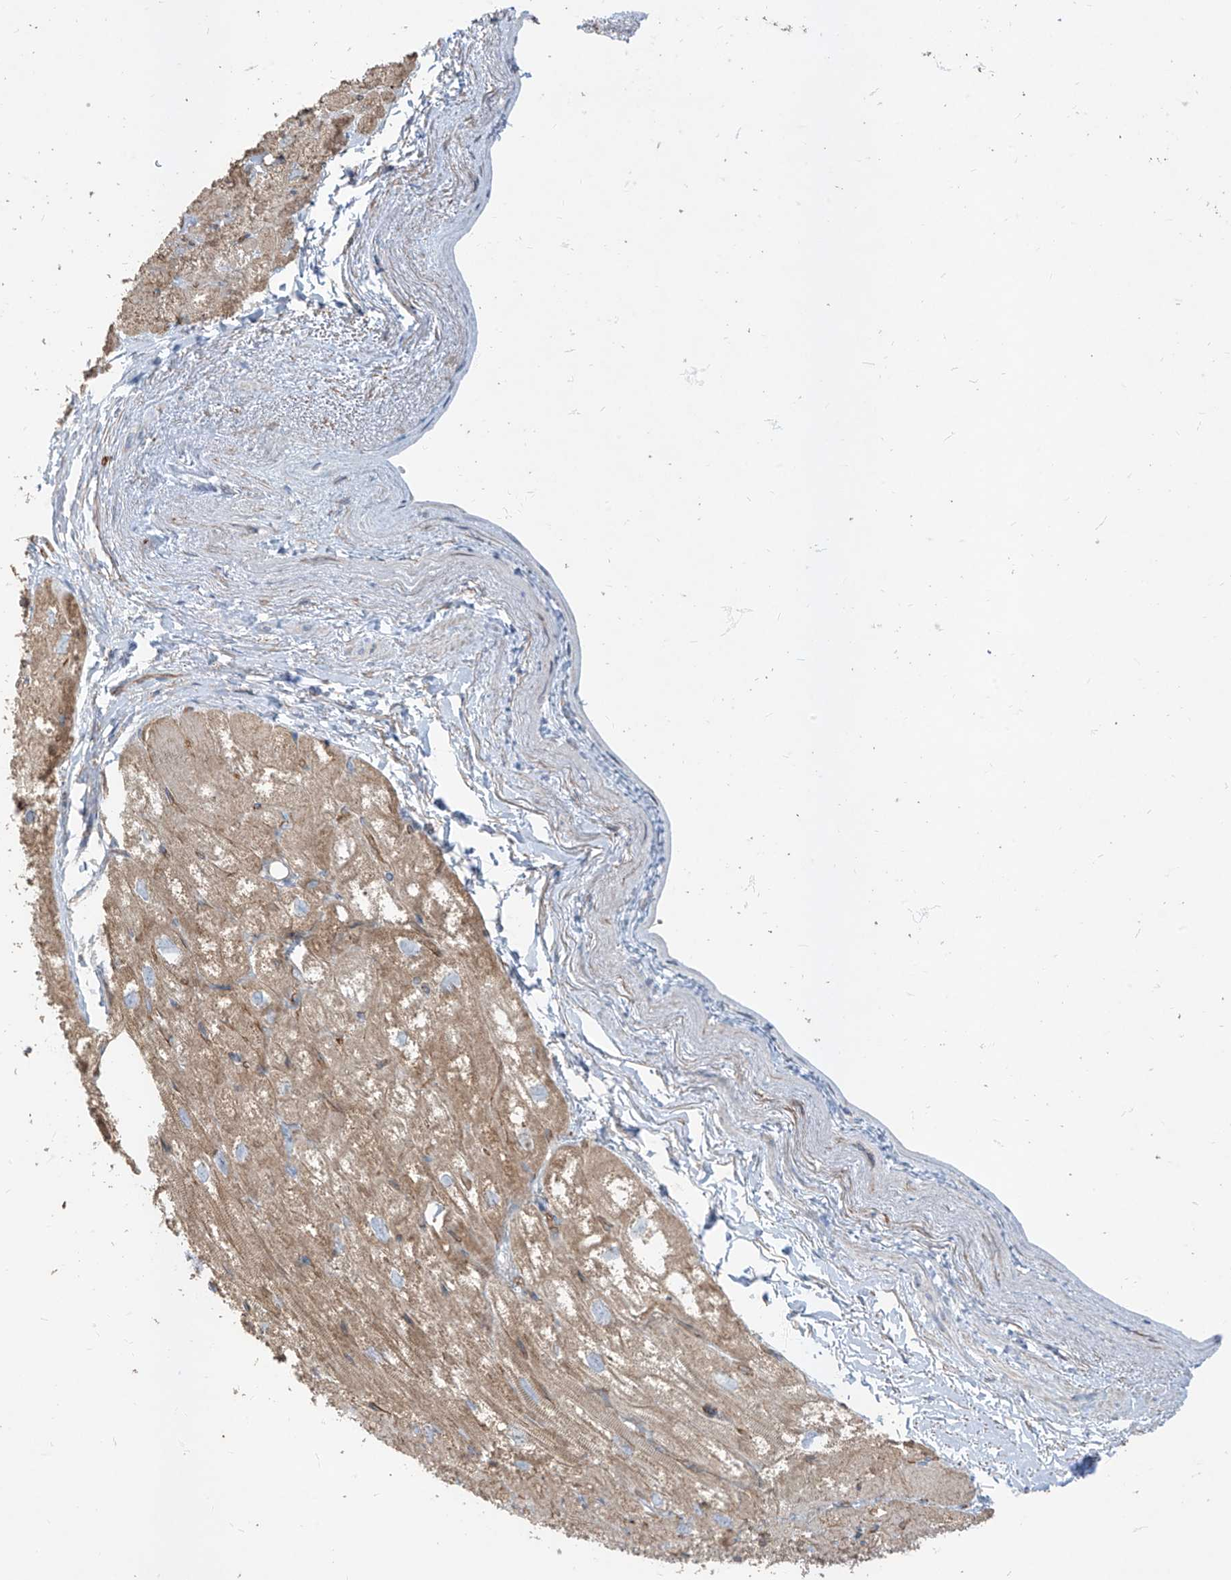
{"staining": {"intensity": "moderate", "quantity": ">75%", "location": "cytoplasmic/membranous"}, "tissue": "heart muscle", "cell_type": "Cardiomyocytes", "image_type": "normal", "snomed": [{"axis": "morphology", "description": "Normal tissue, NOS"}, {"axis": "topography", "description": "Heart"}], "caption": "Moderate cytoplasmic/membranous staining is appreciated in about >75% of cardiomyocytes in benign heart muscle.", "gene": "EPHX4", "patient": {"sex": "male", "age": 50}}